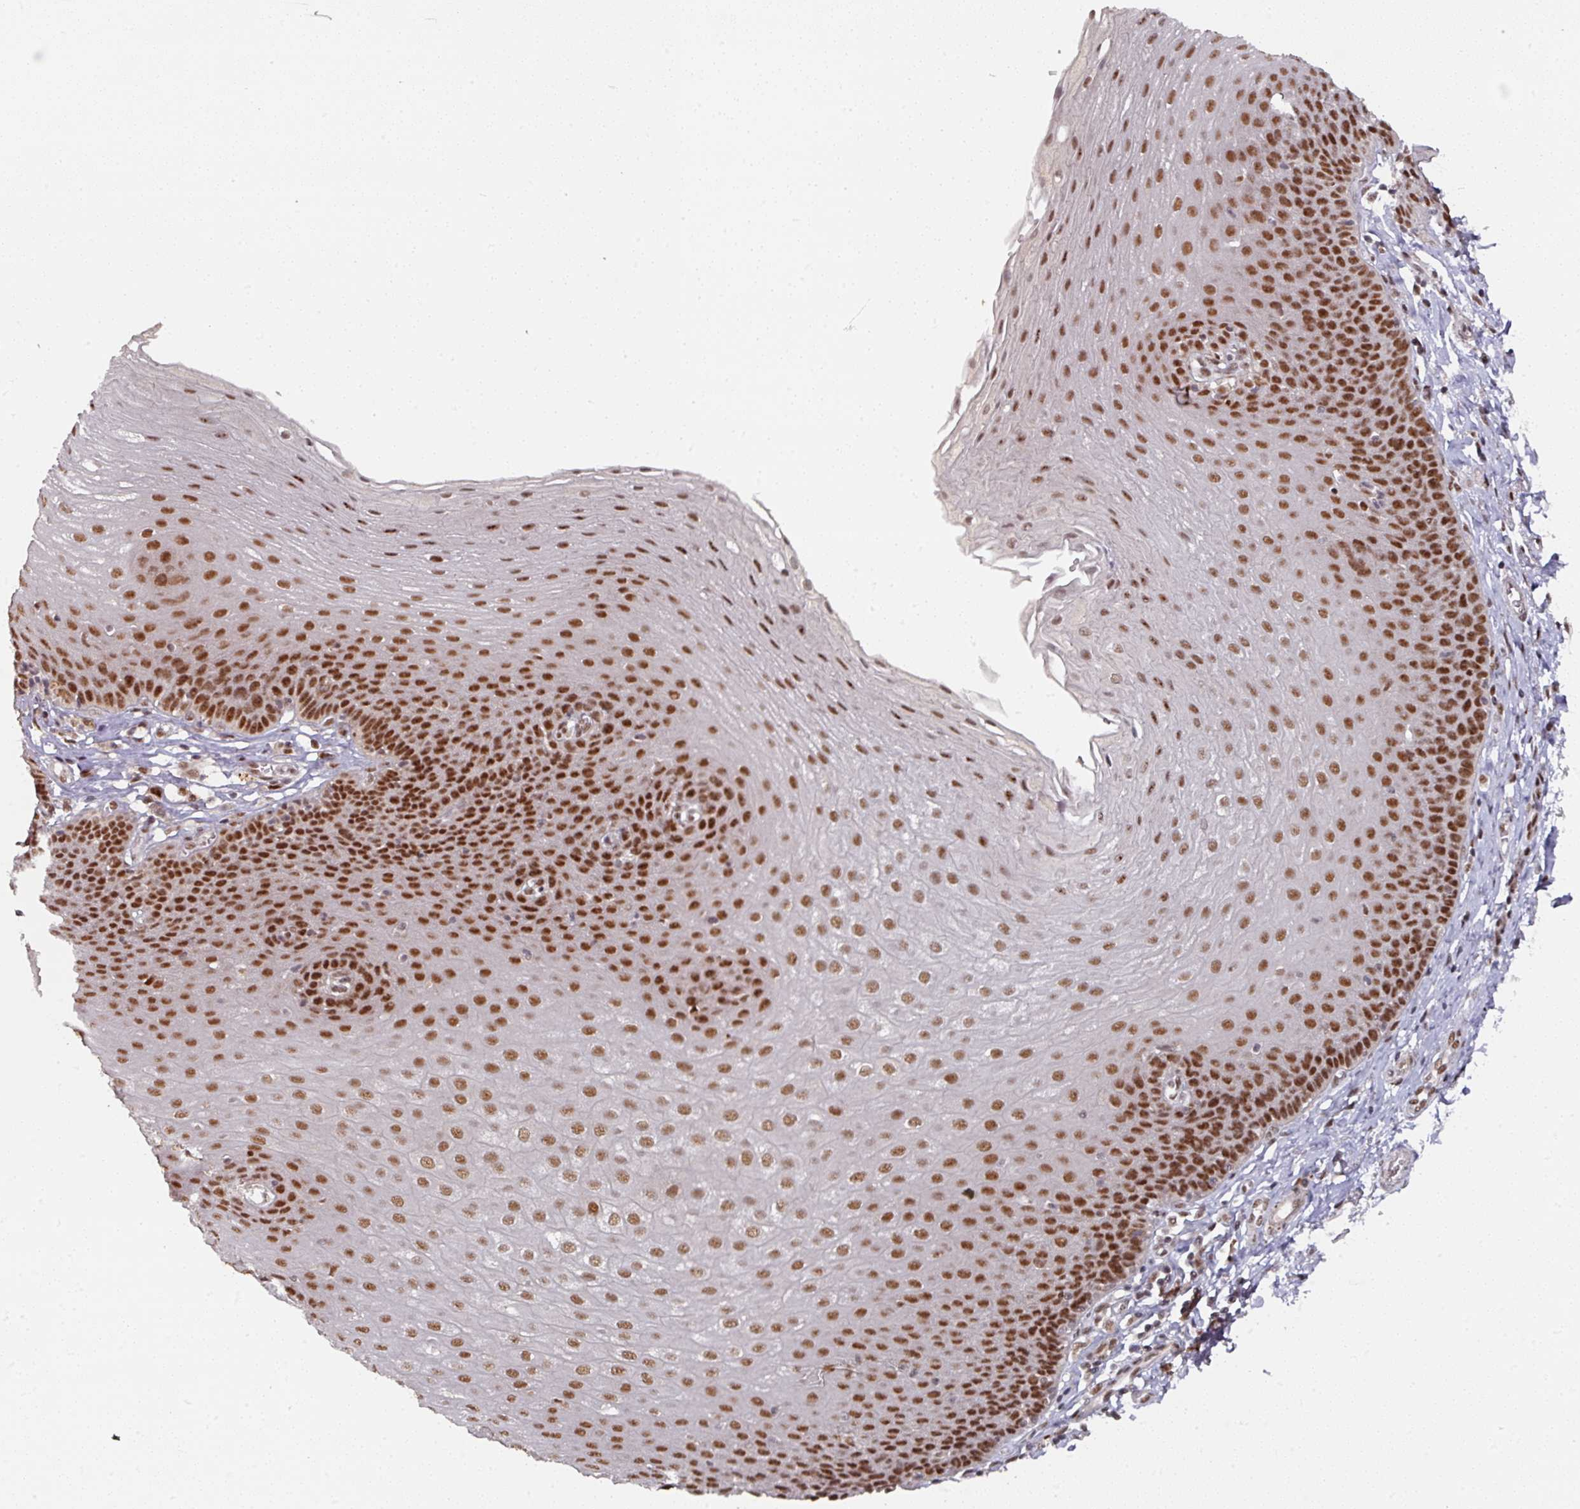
{"staining": {"intensity": "strong", "quantity": ">75%", "location": "nuclear"}, "tissue": "esophagus", "cell_type": "Squamous epithelial cells", "image_type": "normal", "snomed": [{"axis": "morphology", "description": "Normal tissue, NOS"}, {"axis": "topography", "description": "Esophagus"}], "caption": "Esophagus stained for a protein (brown) demonstrates strong nuclear positive staining in about >75% of squamous epithelial cells.", "gene": "ENSG00000289690", "patient": {"sex": "female", "age": 81}}